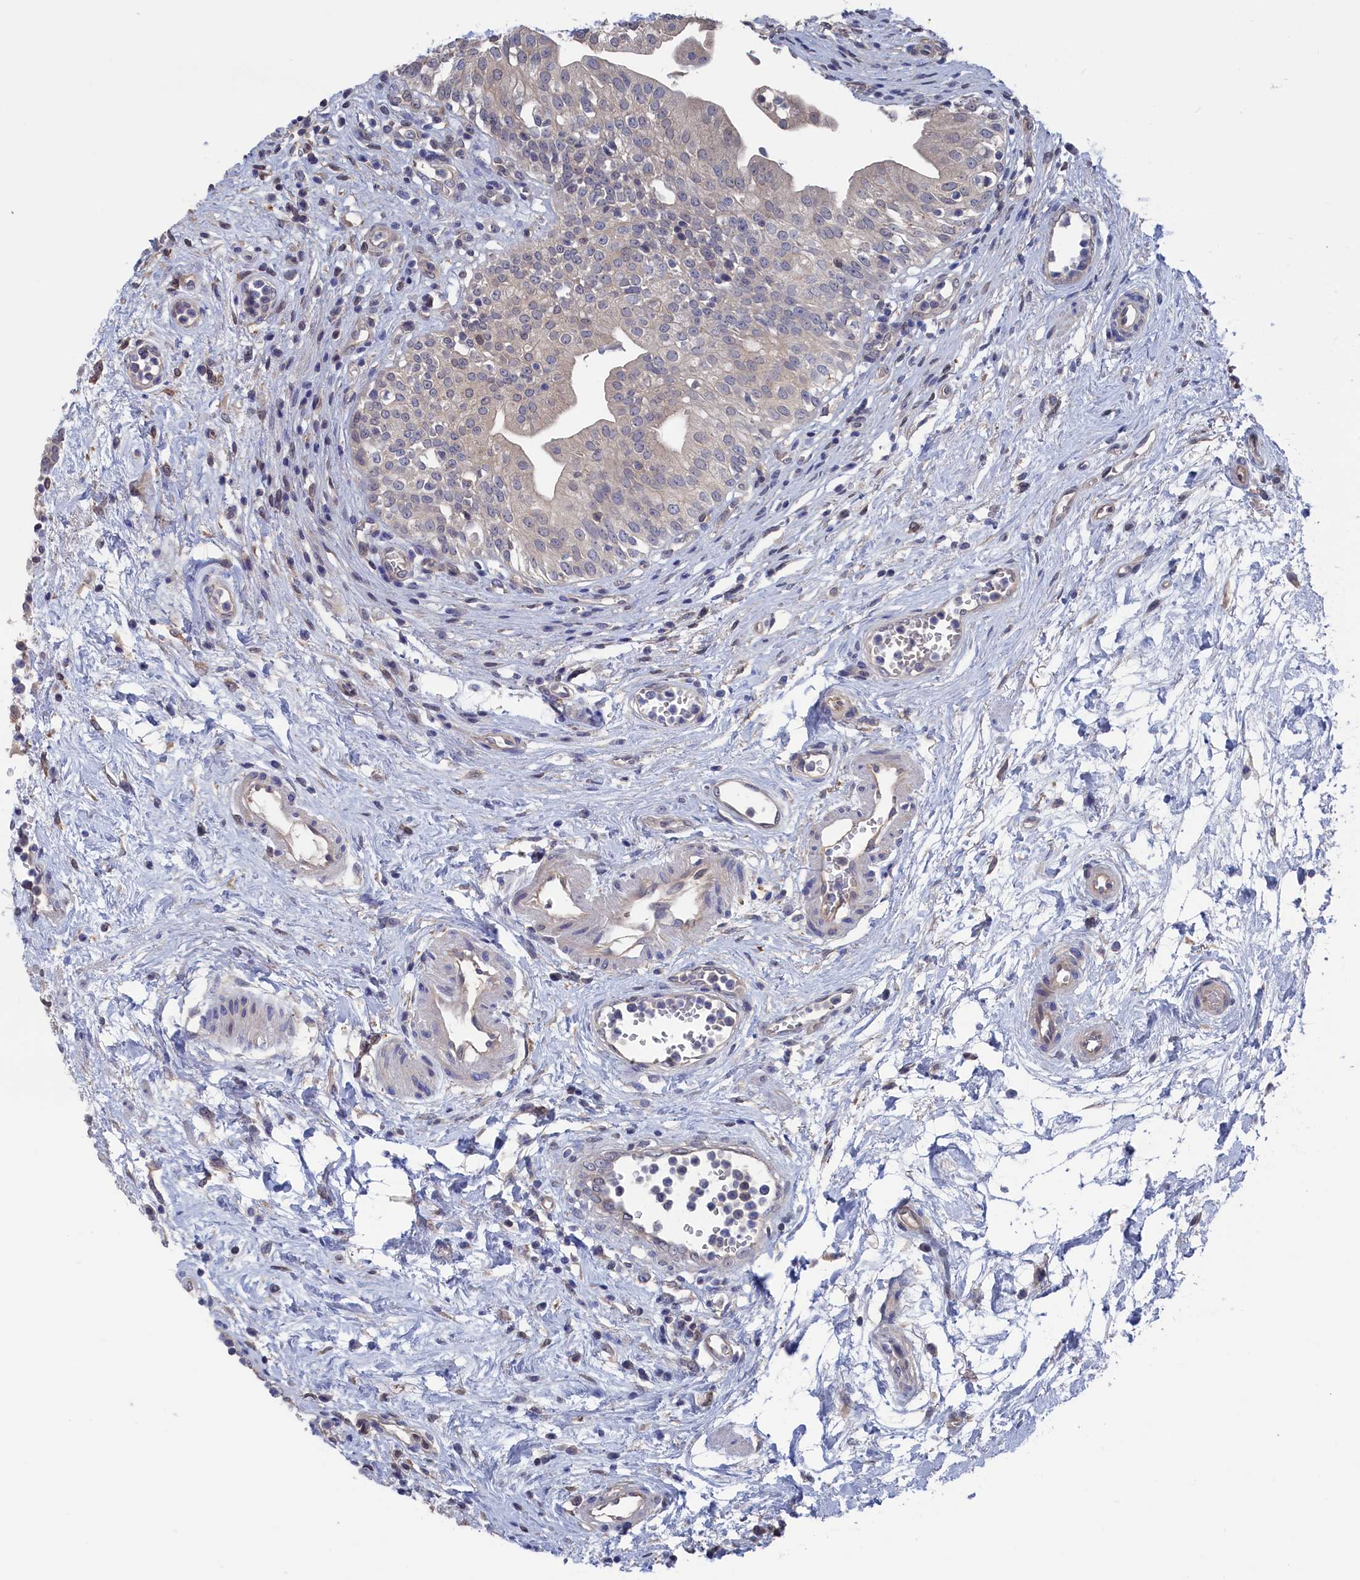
{"staining": {"intensity": "negative", "quantity": "none", "location": "none"}, "tissue": "urinary bladder", "cell_type": "Urothelial cells", "image_type": "normal", "snomed": [{"axis": "morphology", "description": "Normal tissue, NOS"}, {"axis": "morphology", "description": "Inflammation, NOS"}, {"axis": "topography", "description": "Urinary bladder"}], "caption": "DAB immunohistochemical staining of unremarkable urinary bladder demonstrates no significant positivity in urothelial cells. (DAB IHC visualized using brightfield microscopy, high magnification).", "gene": "NUTF2", "patient": {"sex": "male", "age": 63}}